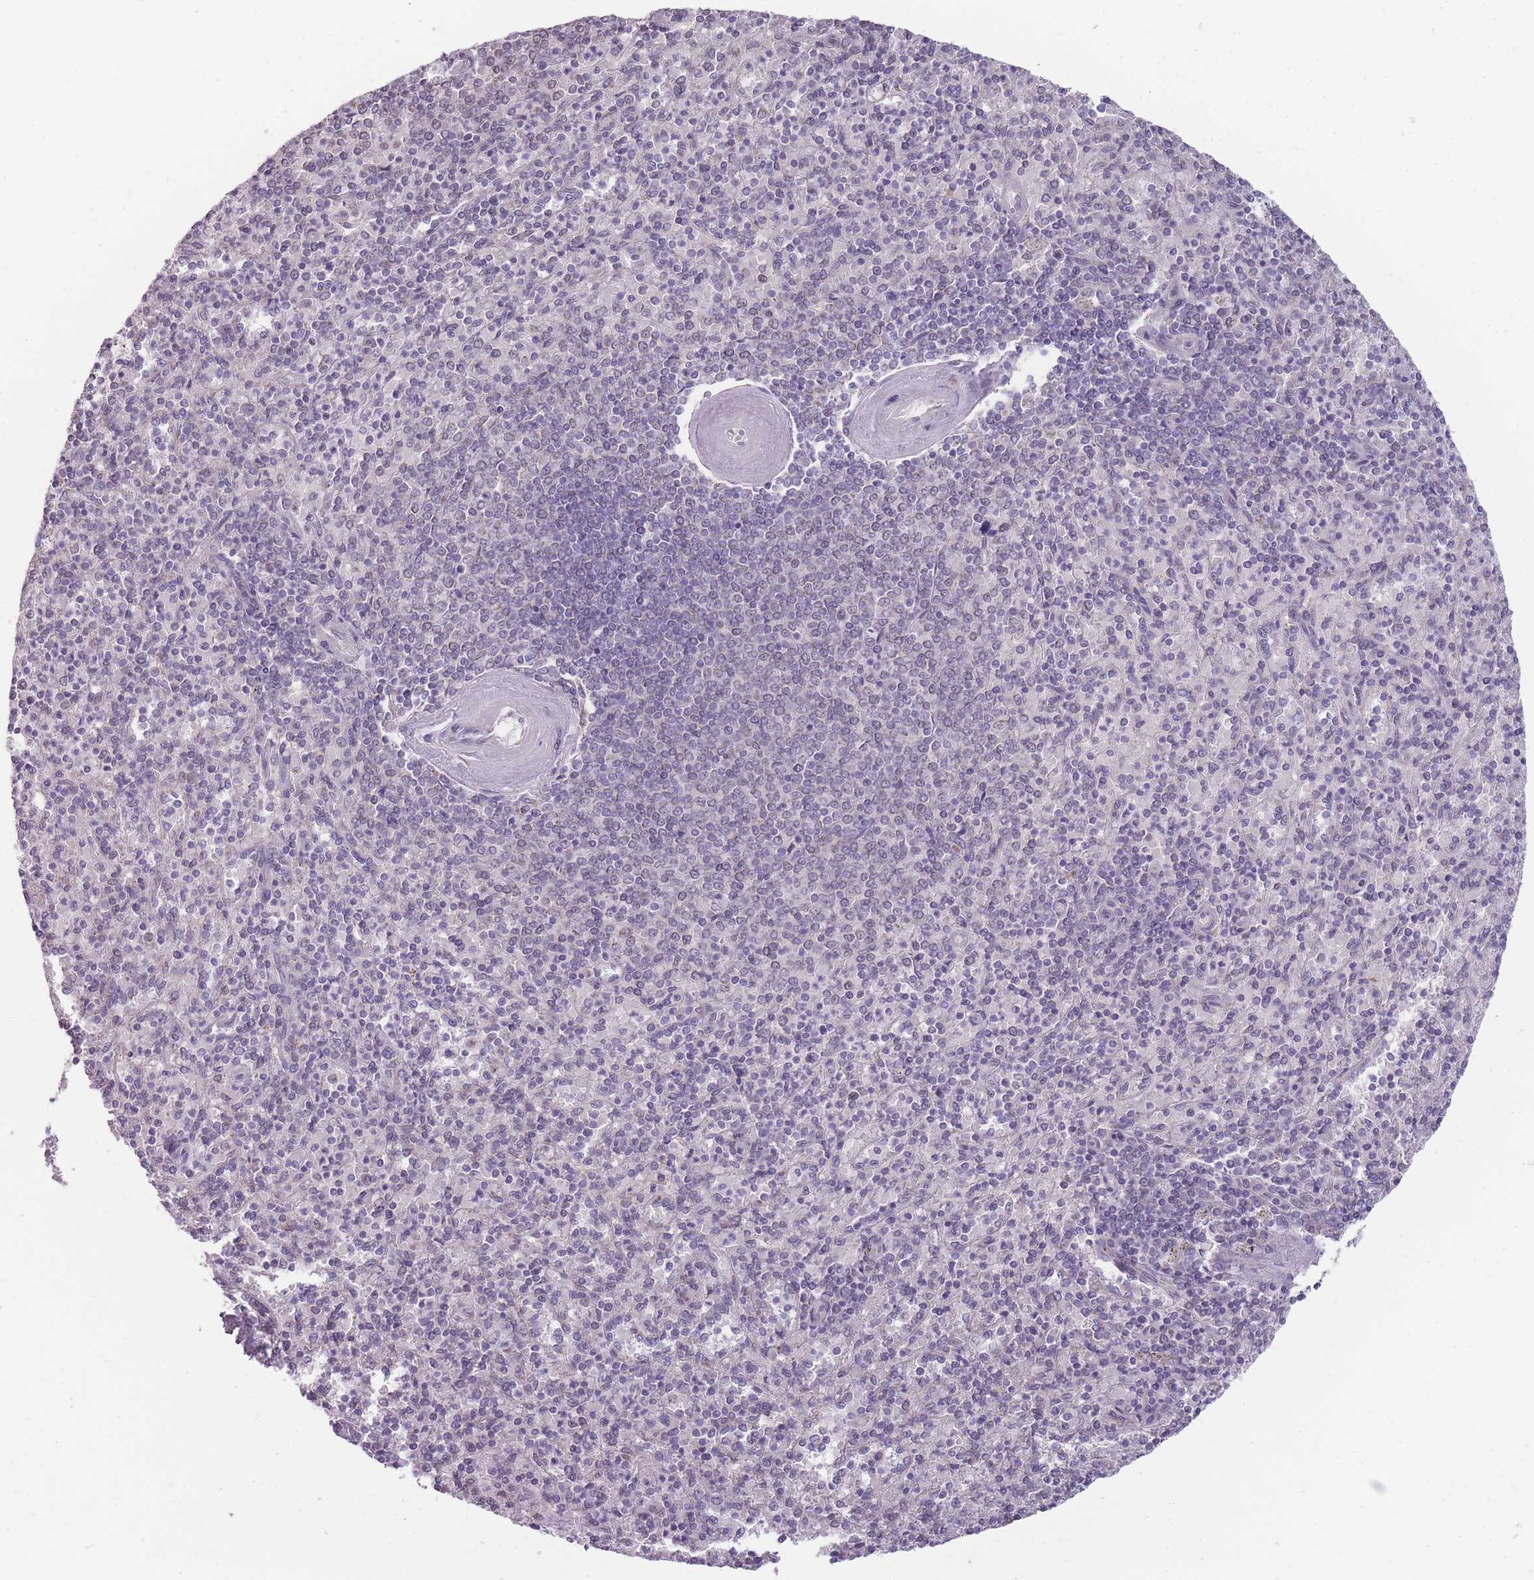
{"staining": {"intensity": "negative", "quantity": "none", "location": "none"}, "tissue": "spleen", "cell_type": "Cells in red pulp", "image_type": "normal", "snomed": [{"axis": "morphology", "description": "Normal tissue, NOS"}, {"axis": "topography", "description": "Spleen"}], "caption": "A high-resolution micrograph shows immunohistochemistry staining of normal spleen, which exhibits no significant positivity in cells in red pulp. (DAB (3,3'-diaminobenzidine) immunohistochemistry with hematoxylin counter stain).", "gene": "NELL1", "patient": {"sex": "male", "age": 82}}